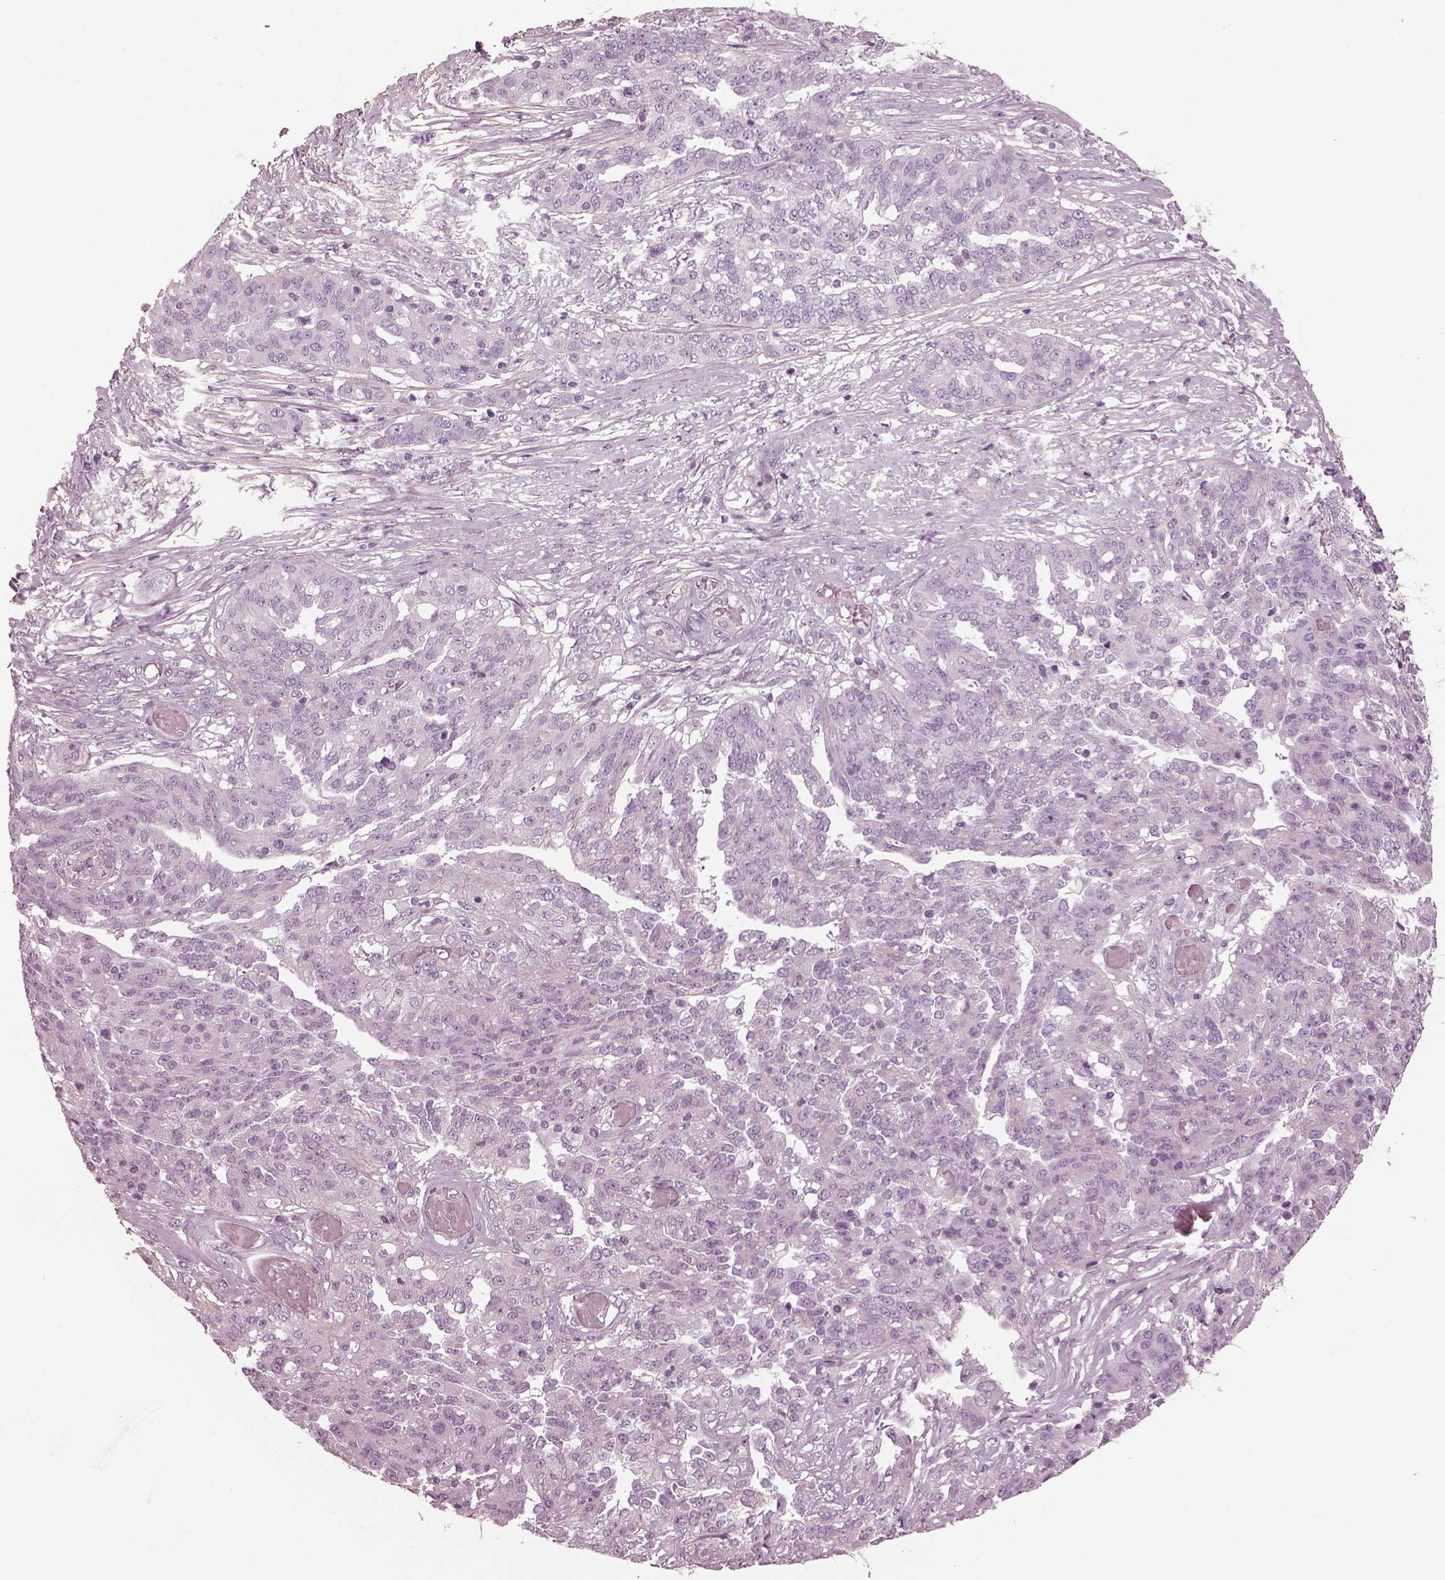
{"staining": {"intensity": "negative", "quantity": "none", "location": "none"}, "tissue": "ovarian cancer", "cell_type": "Tumor cells", "image_type": "cancer", "snomed": [{"axis": "morphology", "description": "Cystadenocarcinoma, serous, NOS"}, {"axis": "topography", "description": "Ovary"}], "caption": "DAB immunohistochemical staining of human serous cystadenocarcinoma (ovarian) displays no significant positivity in tumor cells.", "gene": "BFSP1", "patient": {"sex": "female", "age": 67}}